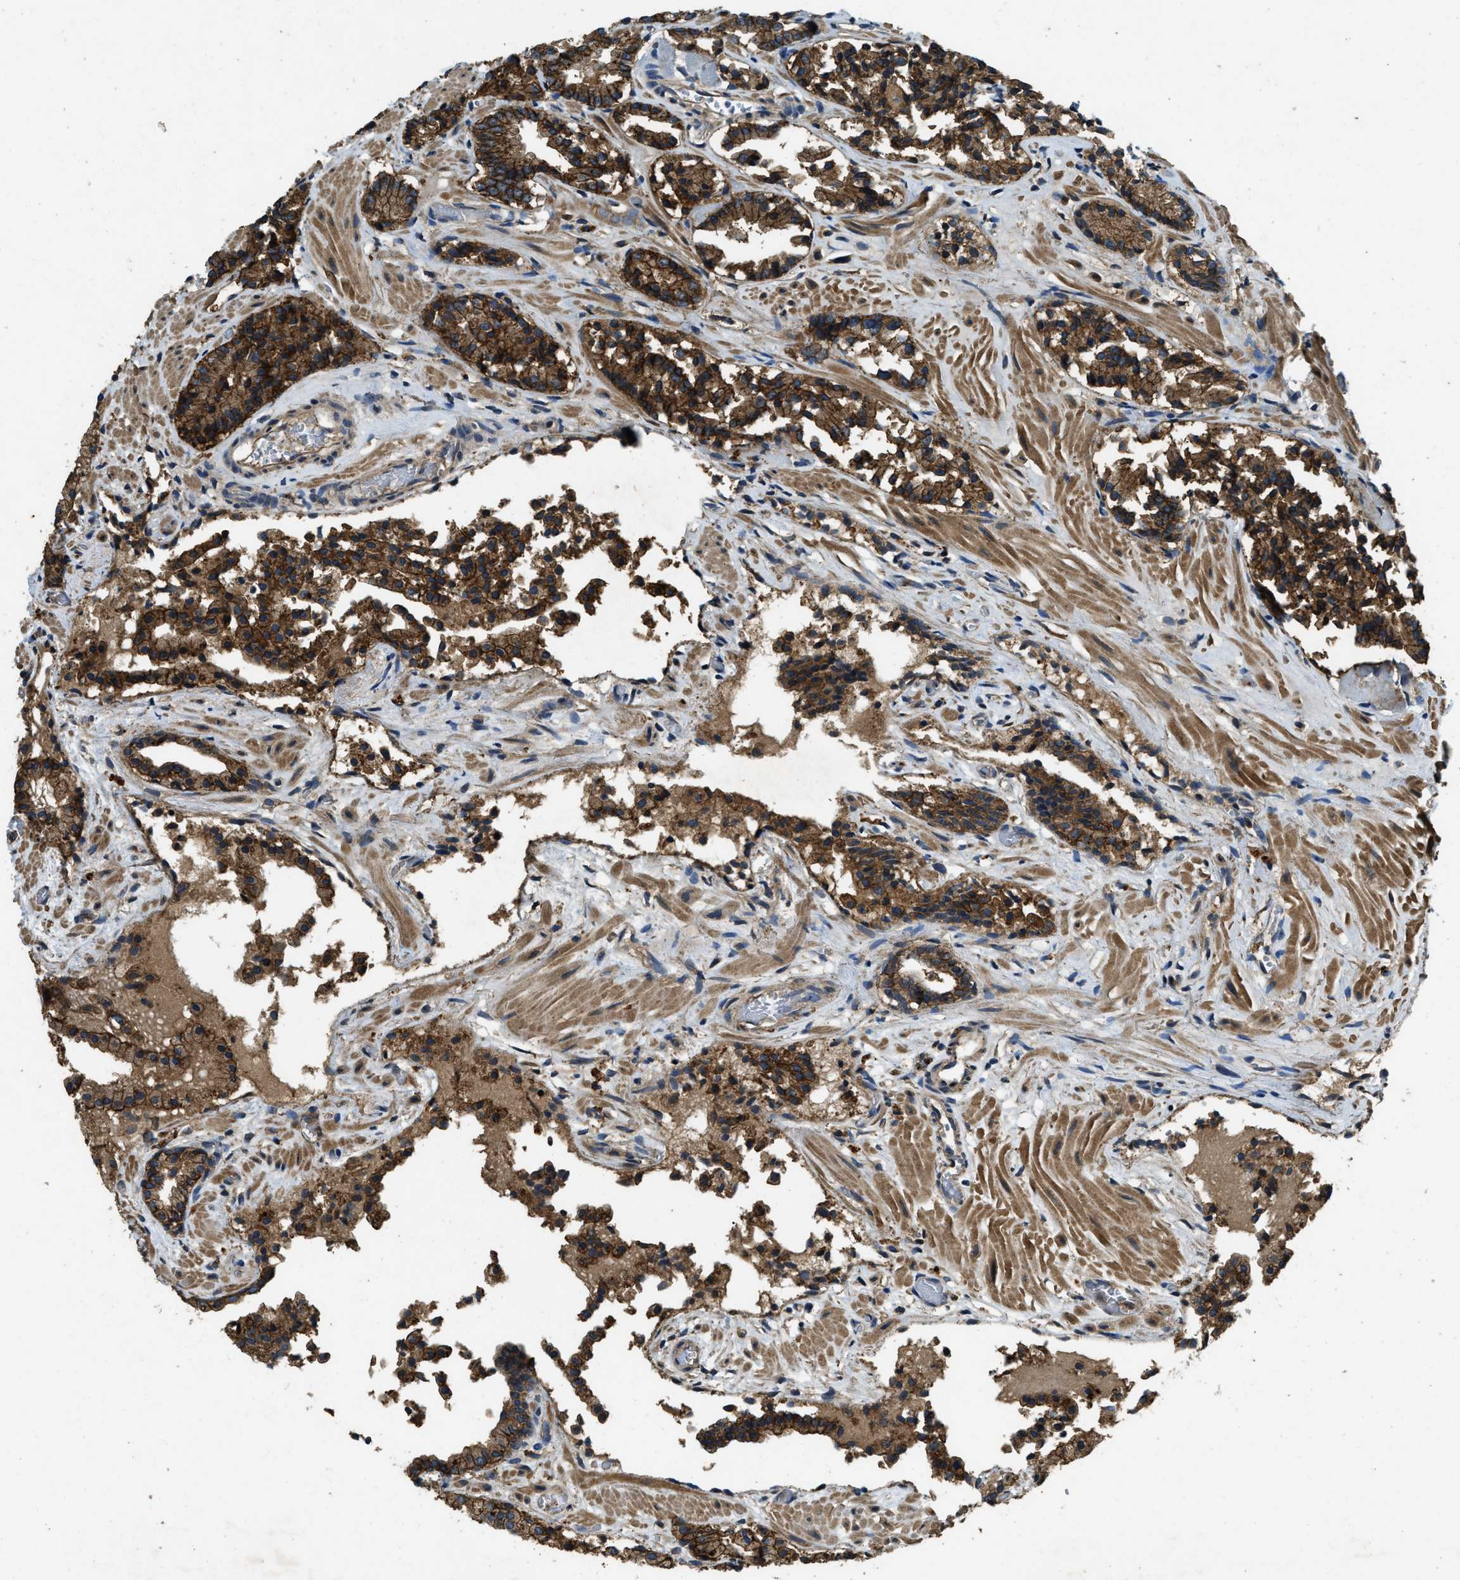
{"staining": {"intensity": "strong", "quantity": ">75%", "location": "cytoplasmic/membranous"}, "tissue": "prostate cancer", "cell_type": "Tumor cells", "image_type": "cancer", "snomed": [{"axis": "morphology", "description": "Adenocarcinoma, Low grade"}, {"axis": "topography", "description": "Prostate"}], "caption": "Immunohistochemistry (IHC) micrograph of neoplastic tissue: human prostate low-grade adenocarcinoma stained using immunohistochemistry (IHC) reveals high levels of strong protein expression localized specifically in the cytoplasmic/membranous of tumor cells, appearing as a cytoplasmic/membranous brown color.", "gene": "ATP8B1", "patient": {"sex": "male", "age": 51}}